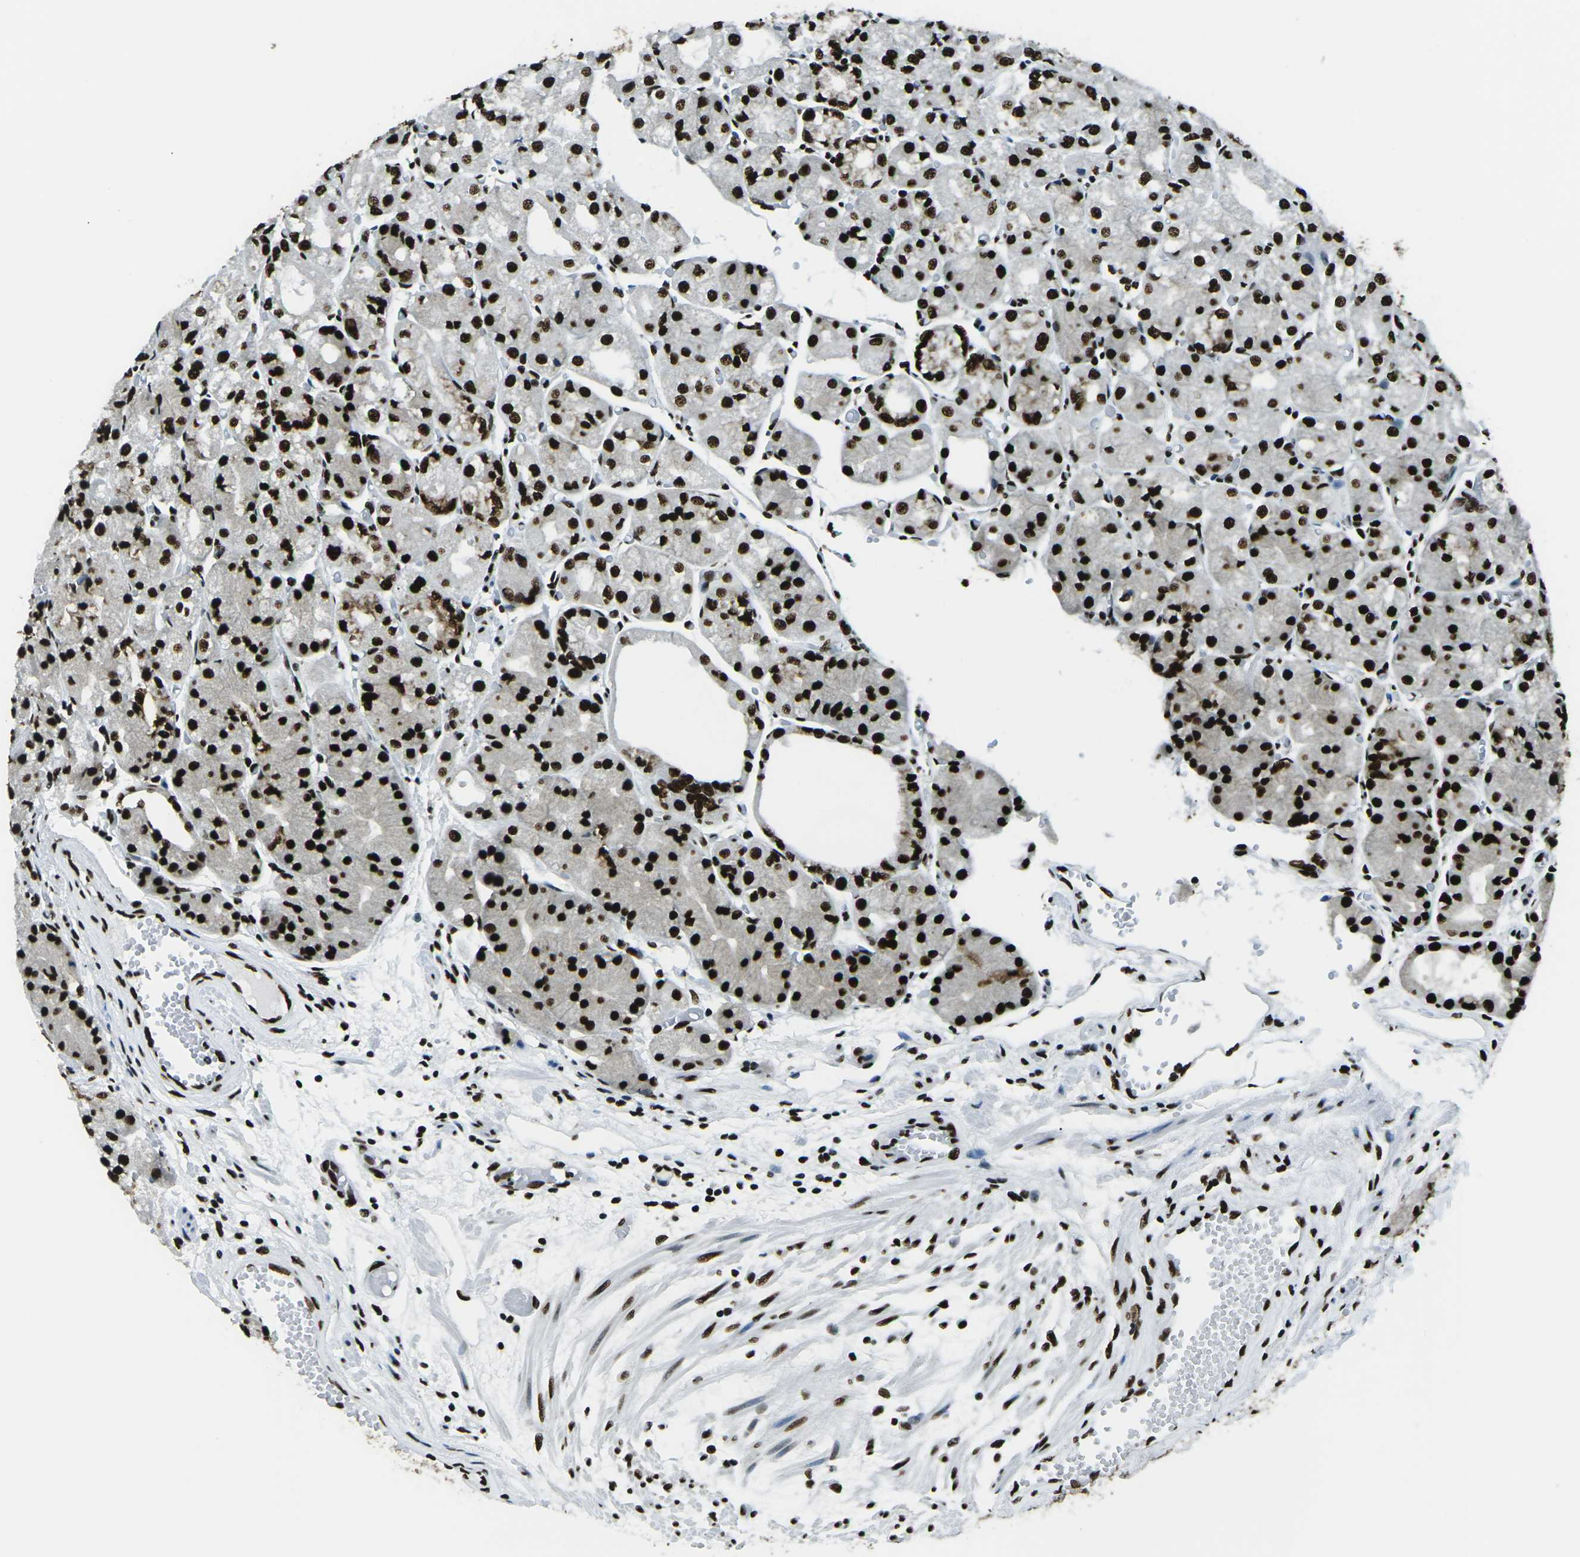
{"staining": {"intensity": "strong", "quantity": ">75%", "location": "nuclear"}, "tissue": "stomach", "cell_type": "Glandular cells", "image_type": "normal", "snomed": [{"axis": "morphology", "description": "Normal tissue, NOS"}, {"axis": "topography", "description": "Stomach, upper"}], "caption": "Brown immunohistochemical staining in unremarkable stomach demonstrates strong nuclear staining in approximately >75% of glandular cells. (IHC, brightfield microscopy, high magnification).", "gene": "HNRNPL", "patient": {"sex": "male", "age": 72}}